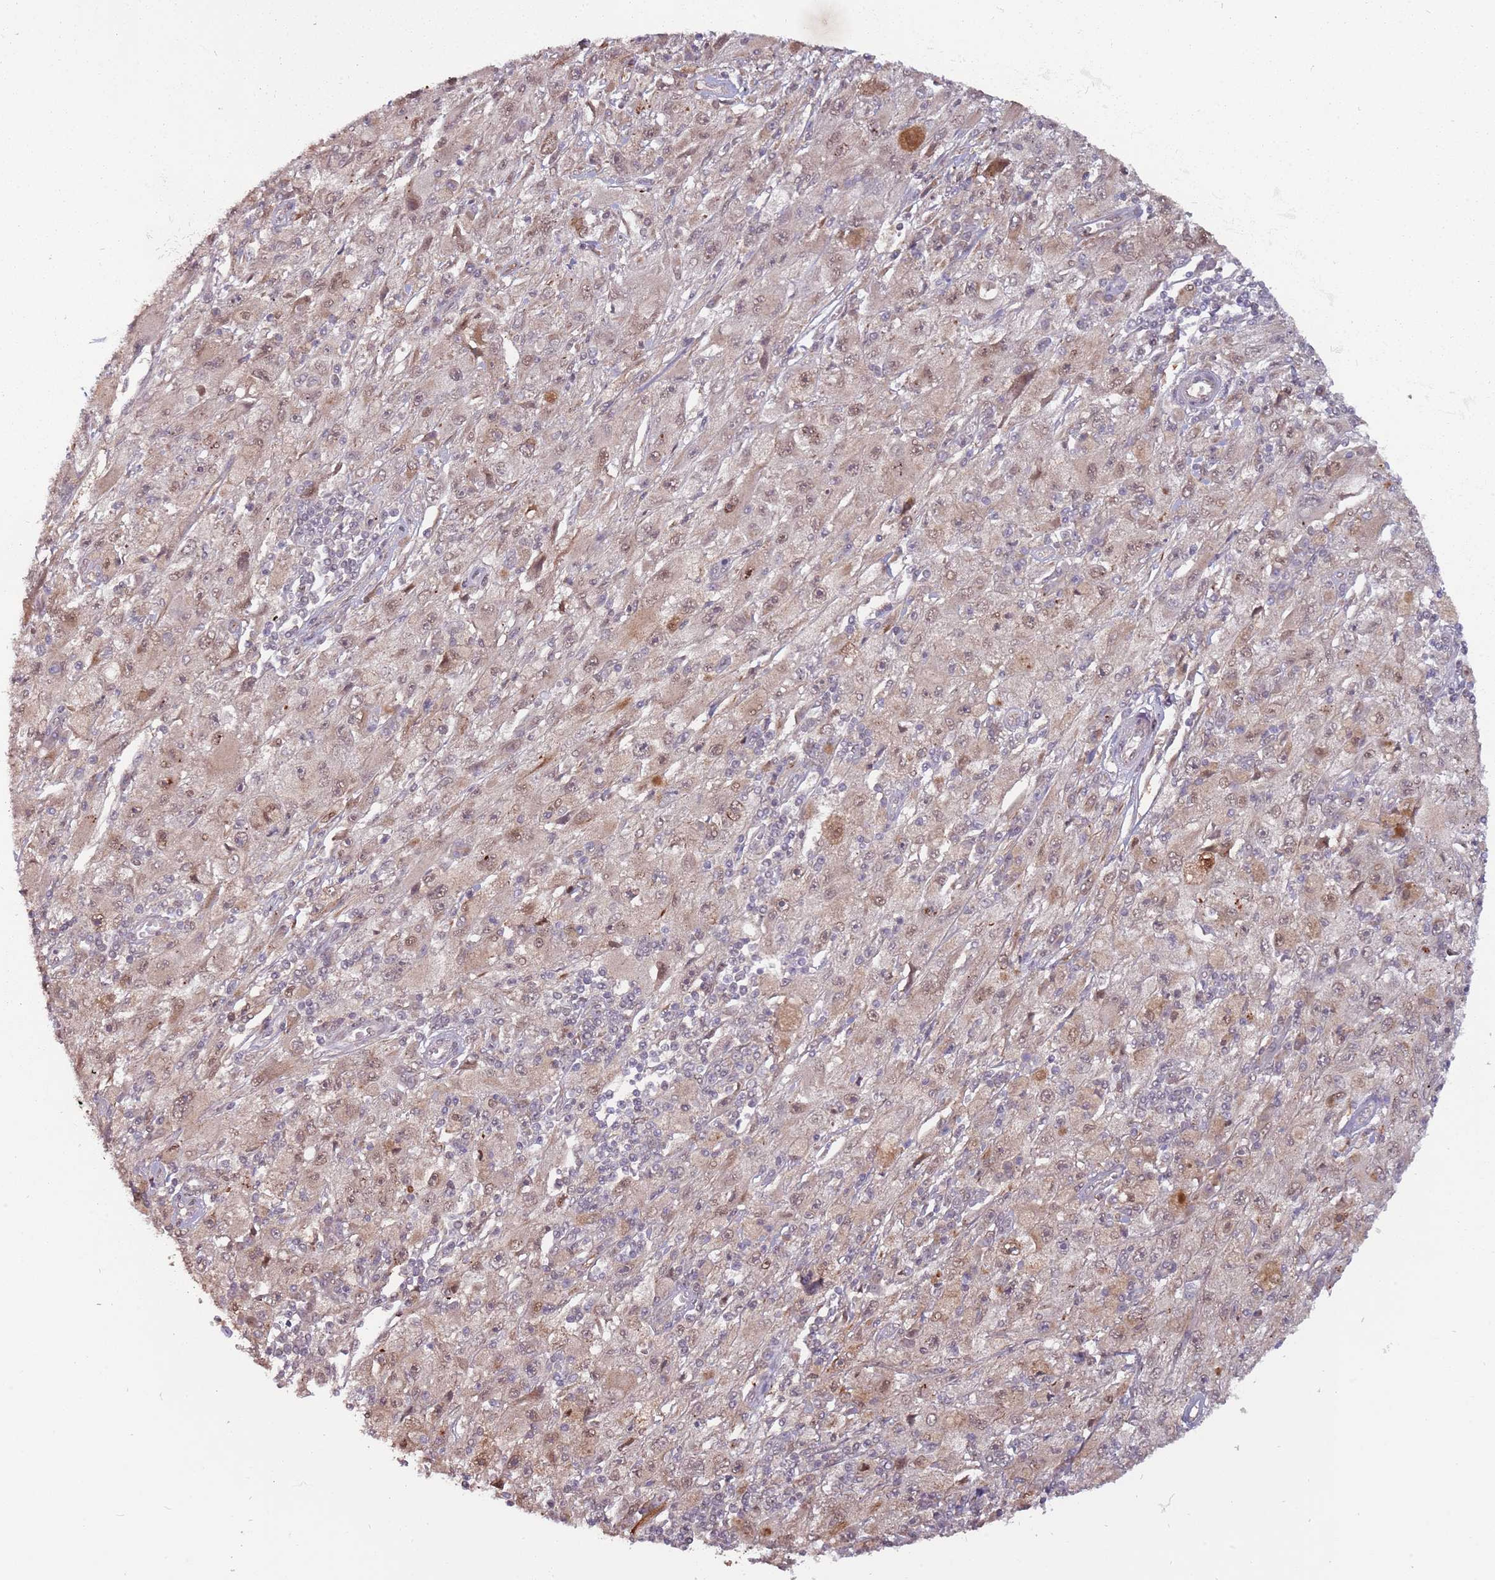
{"staining": {"intensity": "moderate", "quantity": "<25%", "location": "cytoplasmic/membranous,nuclear"}, "tissue": "melanoma", "cell_type": "Tumor cells", "image_type": "cancer", "snomed": [{"axis": "morphology", "description": "Malignant melanoma, Metastatic site"}, {"axis": "topography", "description": "Skin"}], "caption": "Protein expression analysis of melanoma shows moderate cytoplasmic/membranous and nuclear positivity in approximately <25% of tumor cells. (Brightfield microscopy of DAB IHC at high magnification).", "gene": "ZBTB5", "patient": {"sex": "male", "age": 53}}